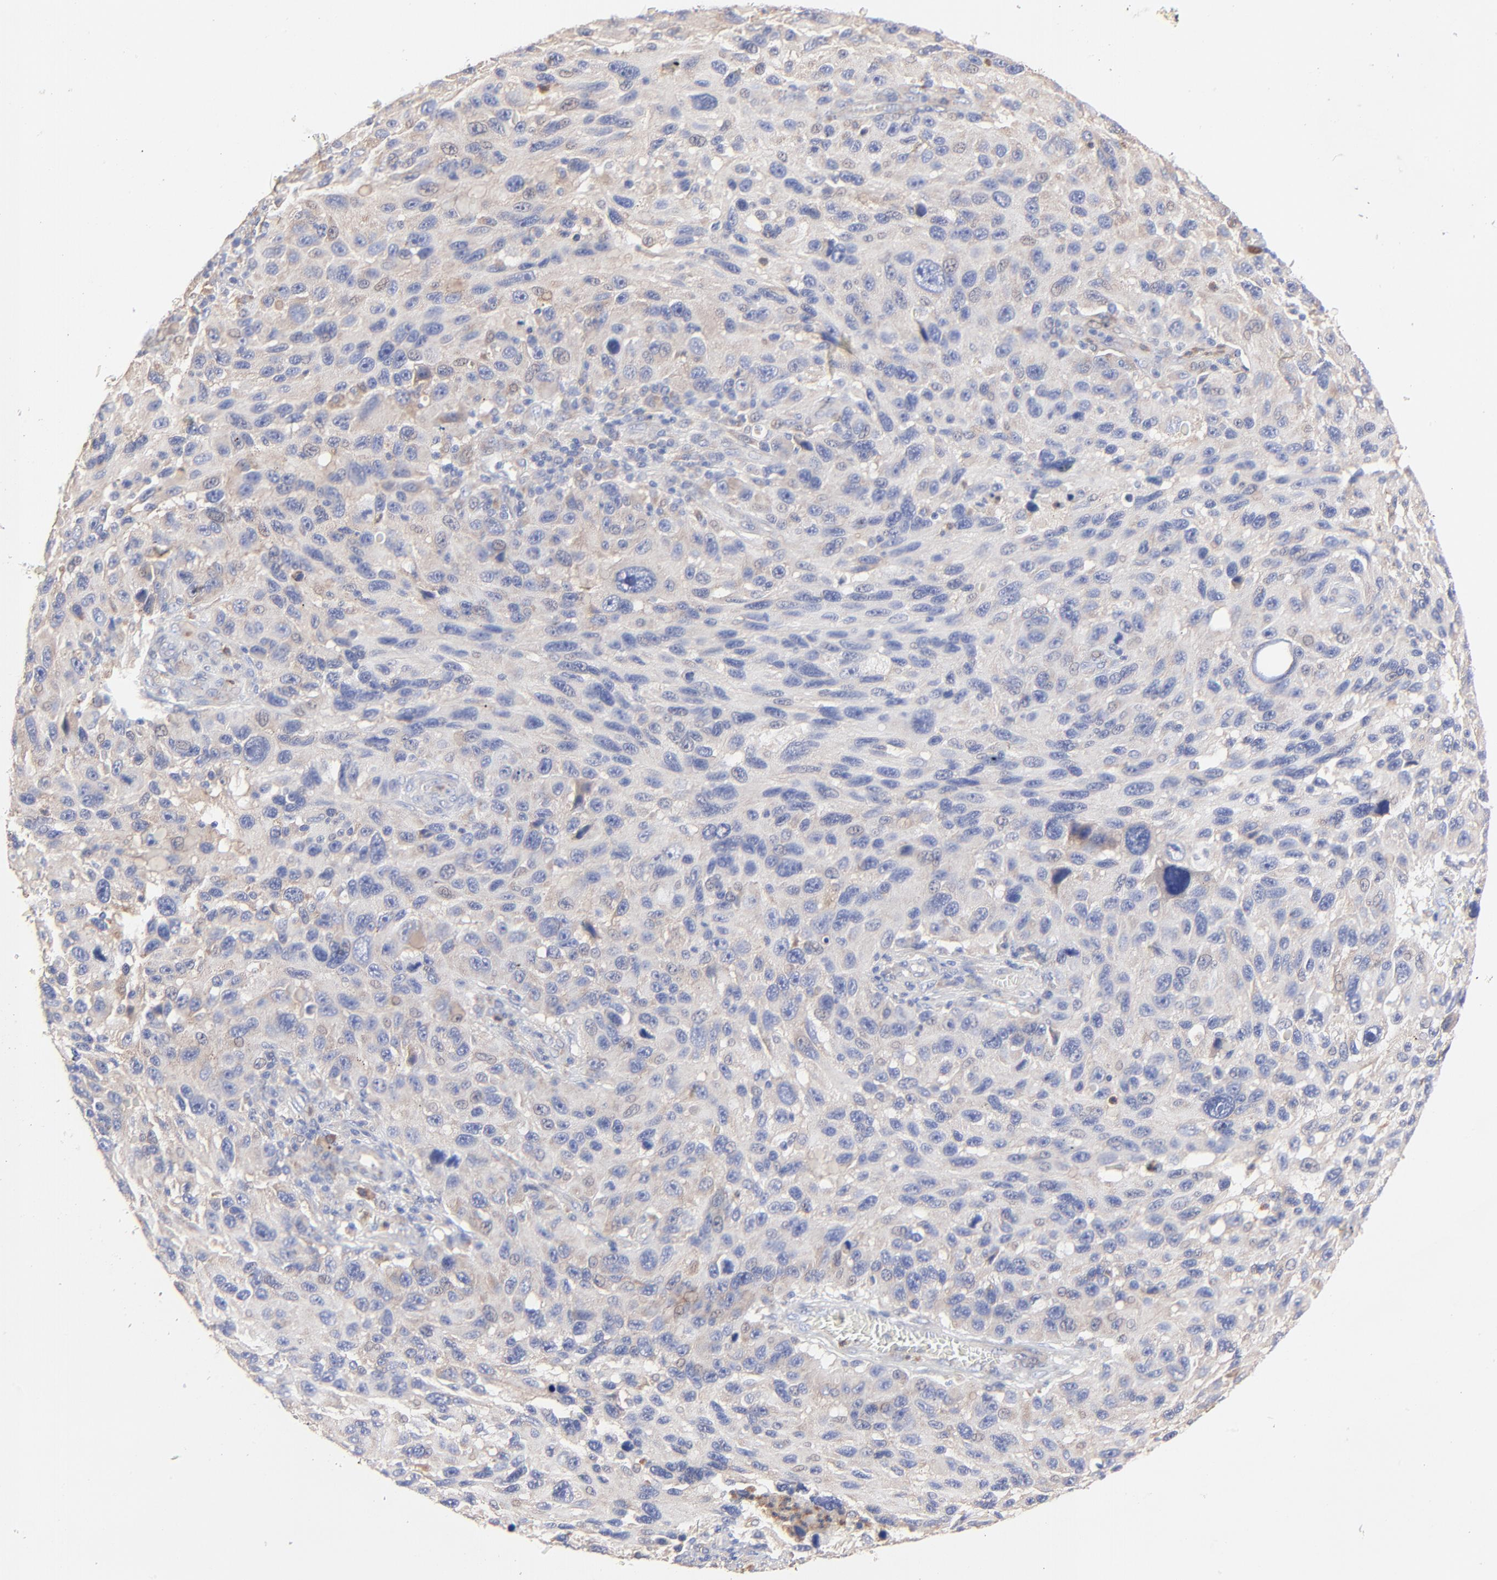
{"staining": {"intensity": "negative", "quantity": "none", "location": "none"}, "tissue": "melanoma", "cell_type": "Tumor cells", "image_type": "cancer", "snomed": [{"axis": "morphology", "description": "Malignant melanoma, NOS"}, {"axis": "topography", "description": "Skin"}], "caption": "DAB (3,3'-diaminobenzidine) immunohistochemical staining of human melanoma shows no significant positivity in tumor cells.", "gene": "PPFIBP2", "patient": {"sex": "male", "age": 53}}